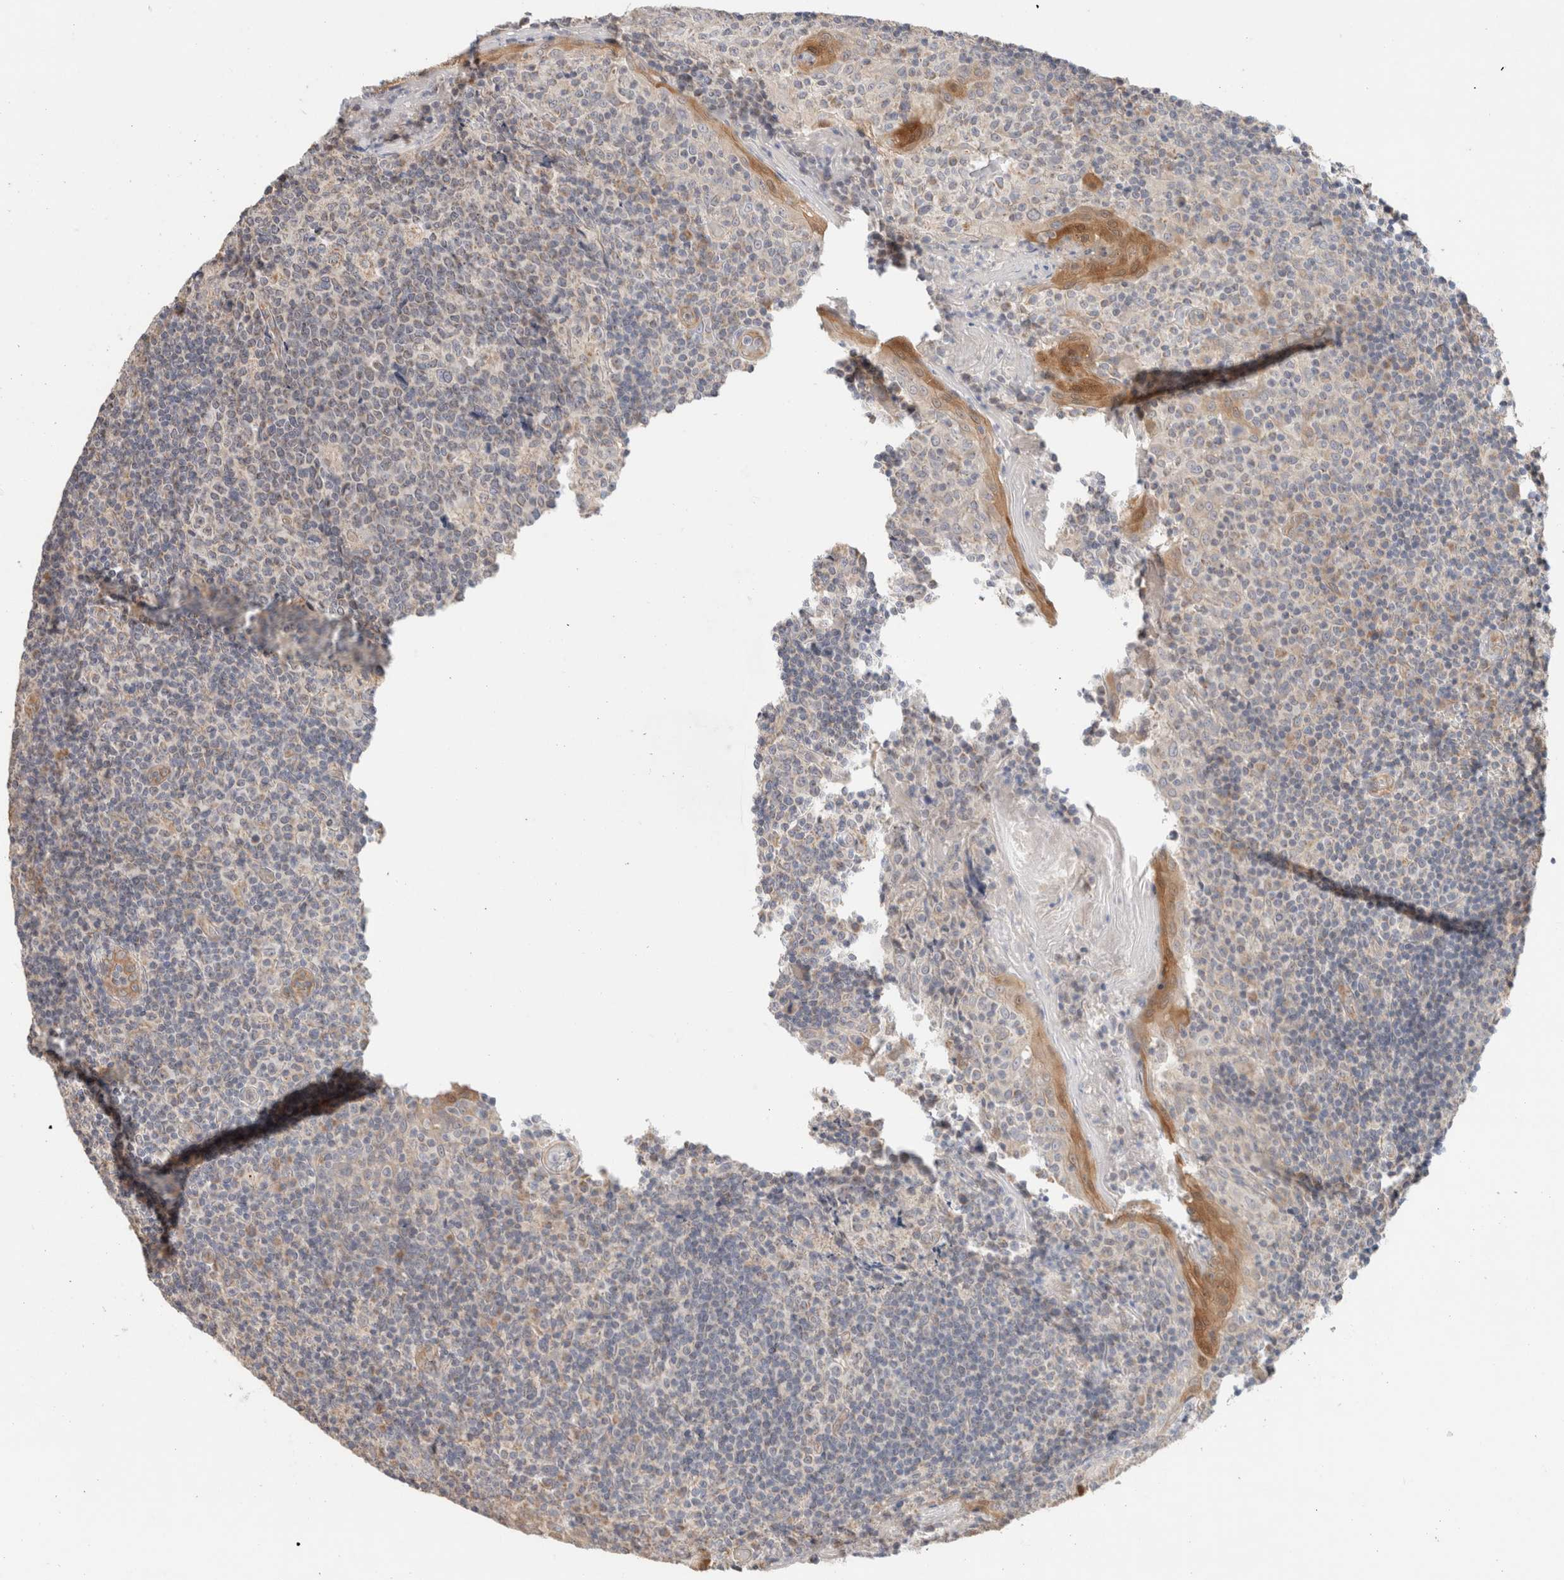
{"staining": {"intensity": "negative", "quantity": "none", "location": "none"}, "tissue": "tonsil", "cell_type": "Germinal center cells", "image_type": "normal", "snomed": [{"axis": "morphology", "description": "Normal tissue, NOS"}, {"axis": "topography", "description": "Tonsil"}], "caption": "Immunohistochemistry (IHC) of benign human tonsil reveals no positivity in germinal center cells.", "gene": "CA13", "patient": {"sex": "female", "age": 19}}